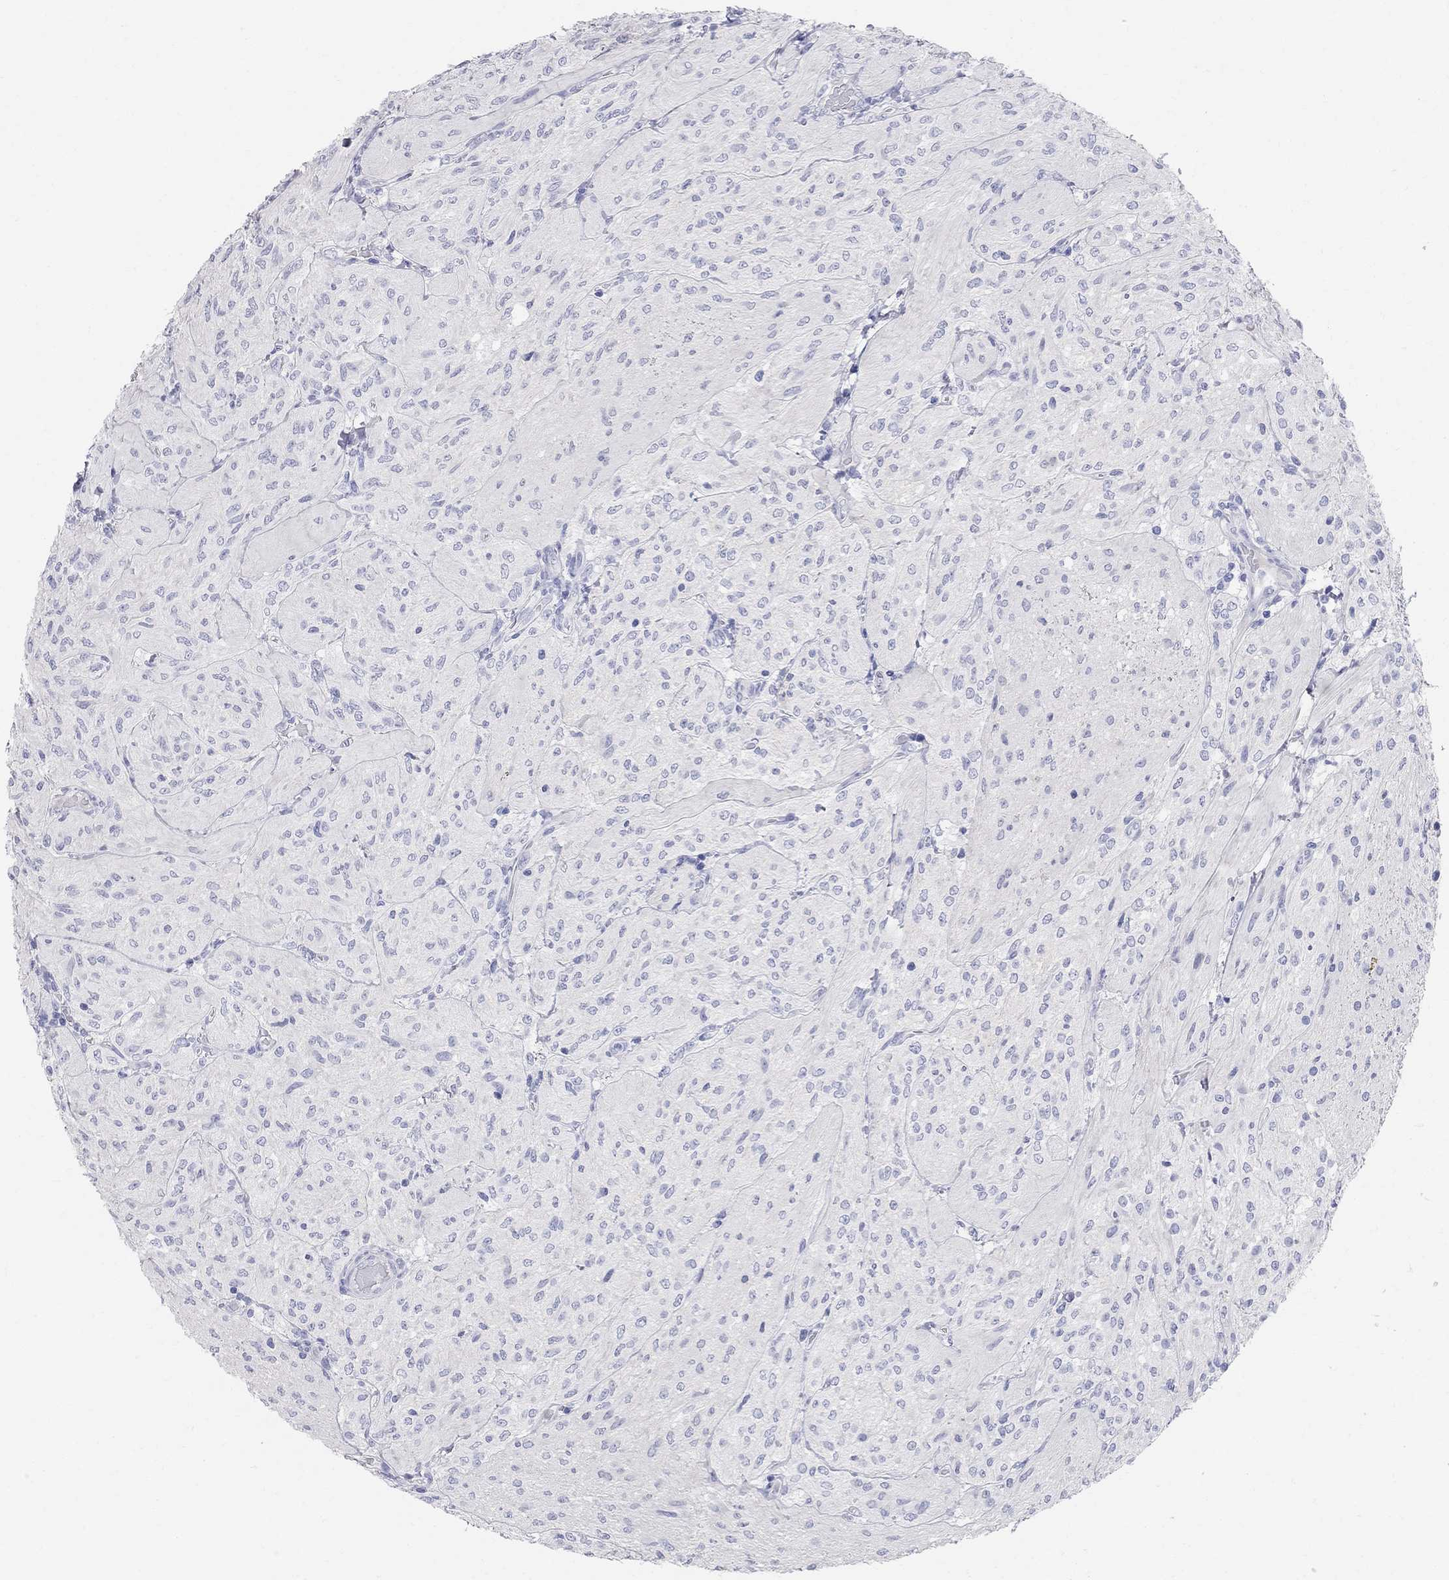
{"staining": {"intensity": "negative", "quantity": "none", "location": "none"}, "tissue": "glioma", "cell_type": "Tumor cells", "image_type": "cancer", "snomed": [{"axis": "morphology", "description": "Glioma, malignant, Low grade"}, {"axis": "topography", "description": "Brain"}], "caption": "An IHC histopathology image of malignant glioma (low-grade) is shown. There is no staining in tumor cells of malignant glioma (low-grade).", "gene": "AOX1", "patient": {"sex": "male", "age": 3}}